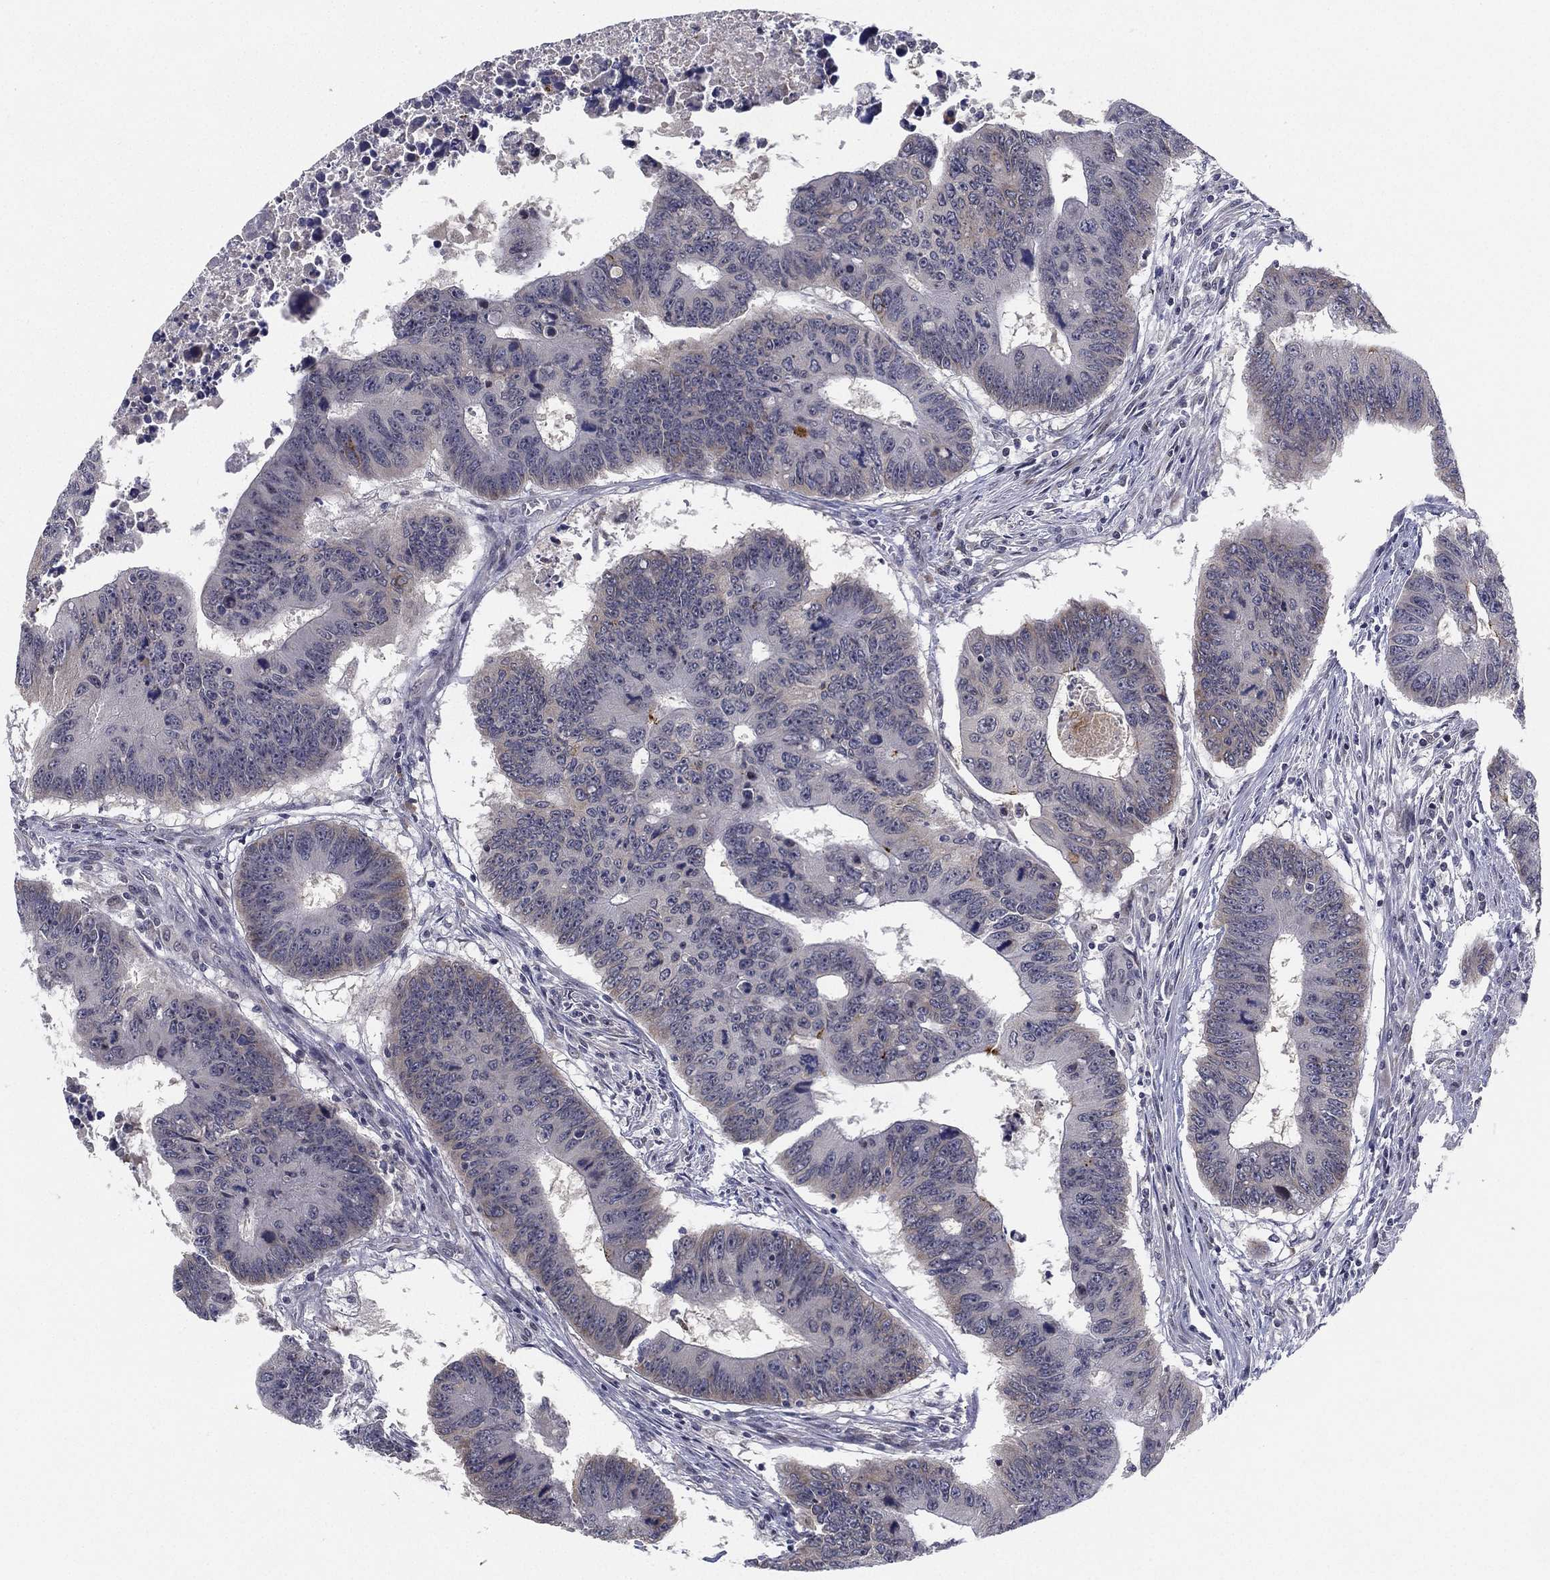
{"staining": {"intensity": "negative", "quantity": "none", "location": "none"}, "tissue": "colorectal cancer", "cell_type": "Tumor cells", "image_type": "cancer", "snomed": [{"axis": "morphology", "description": "Adenocarcinoma, NOS"}, {"axis": "topography", "description": "Rectum"}], "caption": "DAB immunohistochemical staining of adenocarcinoma (colorectal) shows no significant expression in tumor cells. The staining is performed using DAB brown chromogen with nuclei counter-stained in using hematoxylin.", "gene": "MS4A8", "patient": {"sex": "female", "age": 85}}